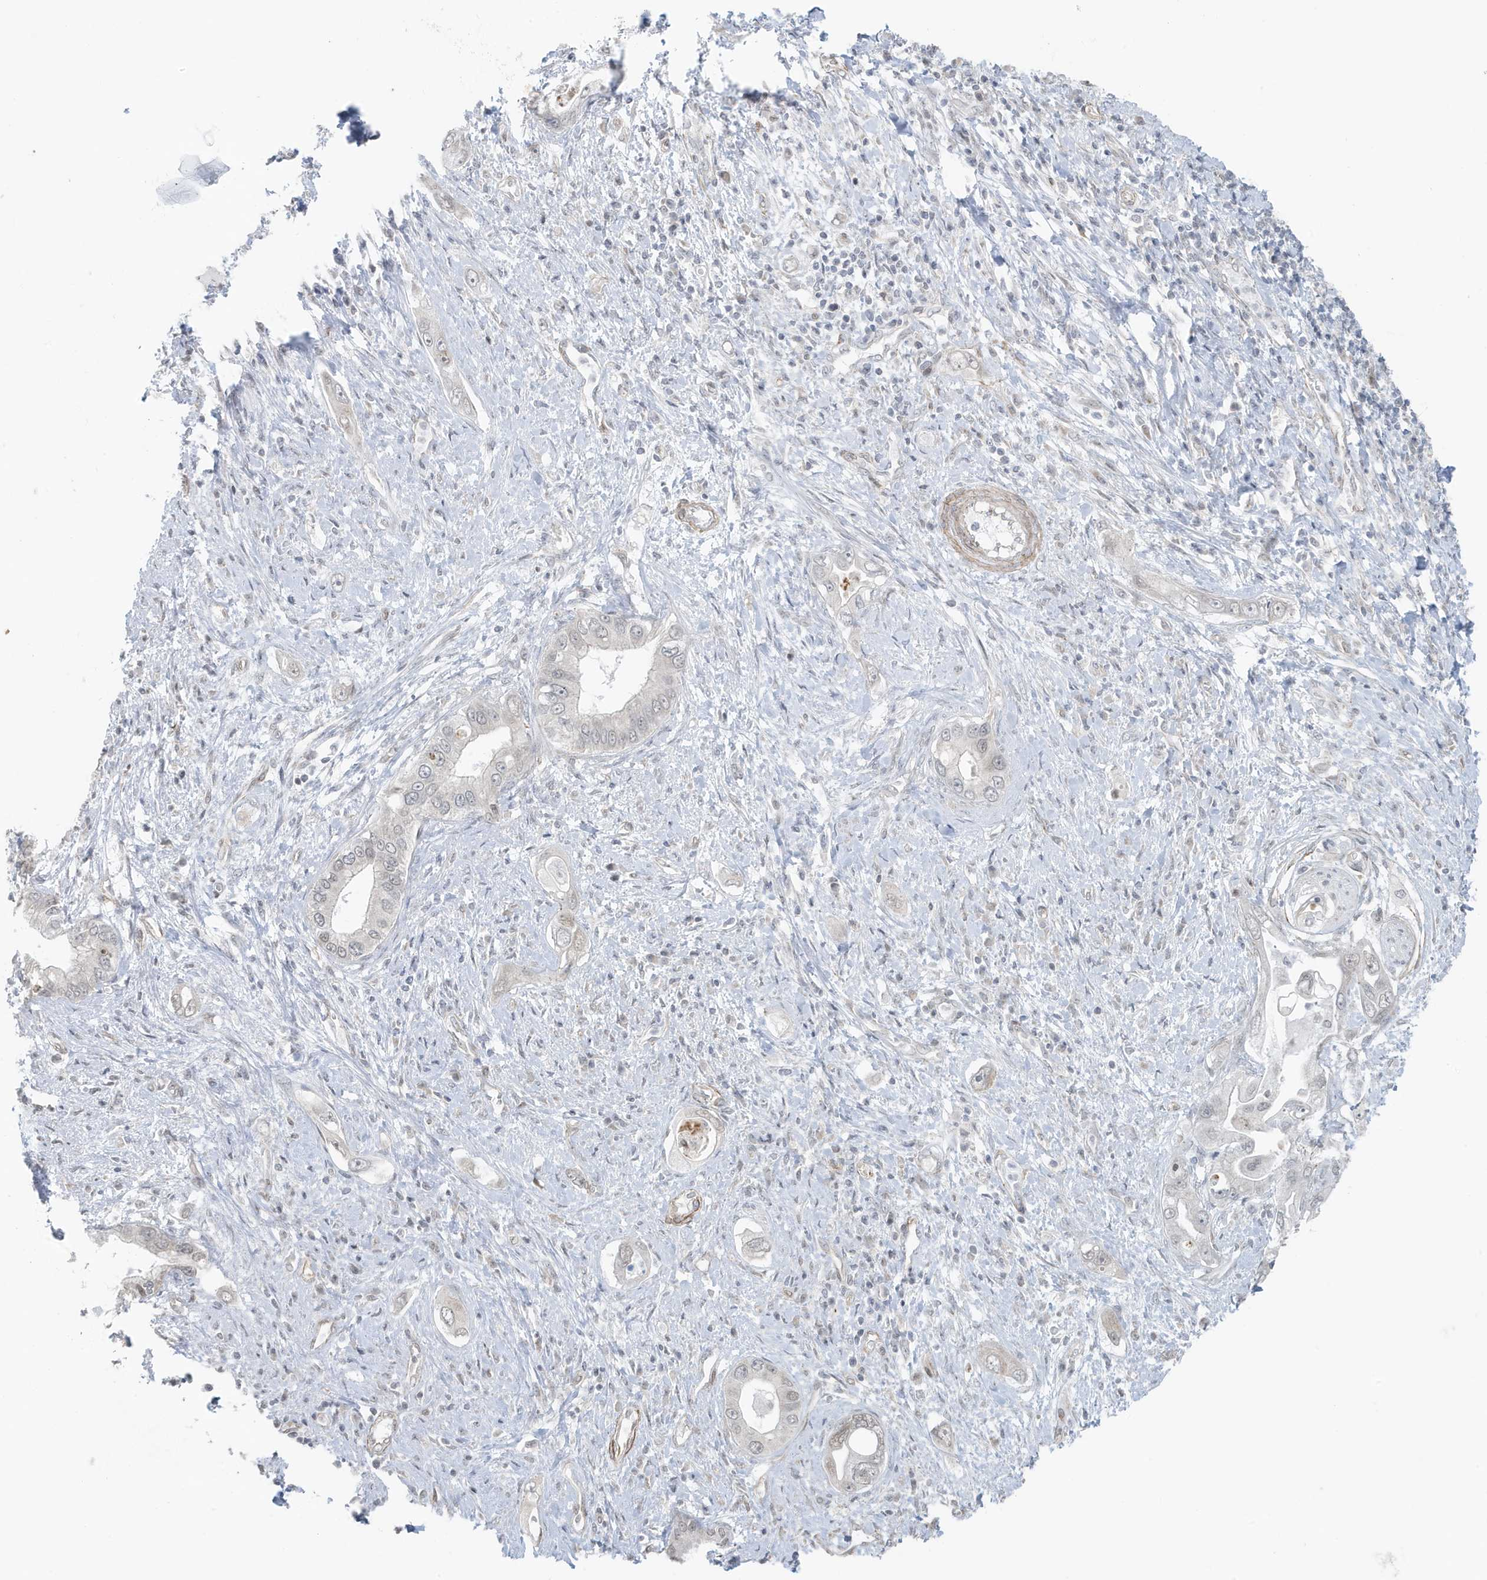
{"staining": {"intensity": "negative", "quantity": "none", "location": "none"}, "tissue": "pancreatic cancer", "cell_type": "Tumor cells", "image_type": "cancer", "snomed": [{"axis": "morphology", "description": "Inflammation, NOS"}, {"axis": "morphology", "description": "Adenocarcinoma, NOS"}, {"axis": "topography", "description": "Pancreas"}], "caption": "Protein analysis of pancreatic cancer exhibits no significant staining in tumor cells.", "gene": "CHCHD4", "patient": {"sex": "female", "age": 56}}